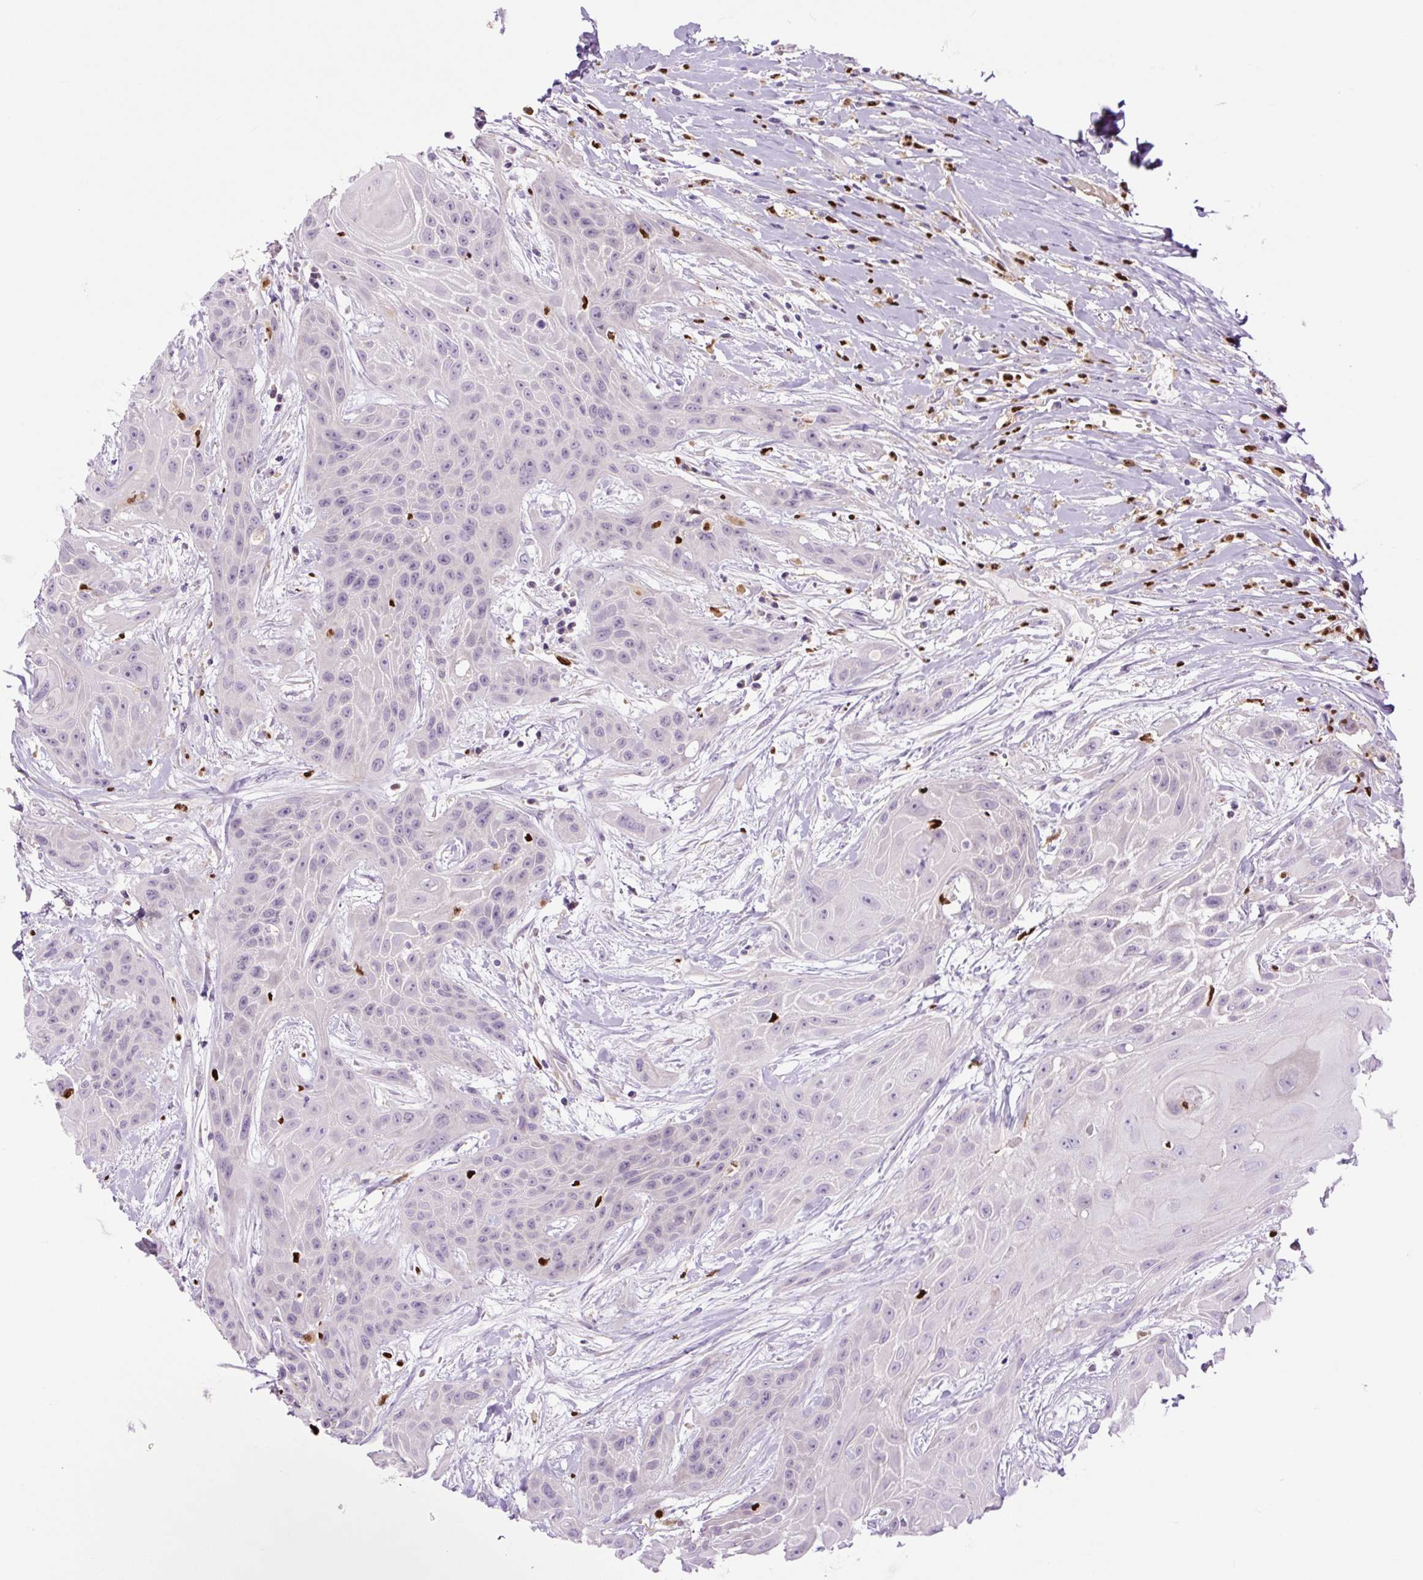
{"staining": {"intensity": "negative", "quantity": "none", "location": "none"}, "tissue": "head and neck cancer", "cell_type": "Tumor cells", "image_type": "cancer", "snomed": [{"axis": "morphology", "description": "Squamous cell carcinoma, NOS"}, {"axis": "topography", "description": "Head-Neck"}], "caption": "The histopathology image displays no staining of tumor cells in squamous cell carcinoma (head and neck). Brightfield microscopy of immunohistochemistry (IHC) stained with DAB (3,3'-diaminobenzidine) (brown) and hematoxylin (blue), captured at high magnification.", "gene": "SPI1", "patient": {"sex": "female", "age": 73}}